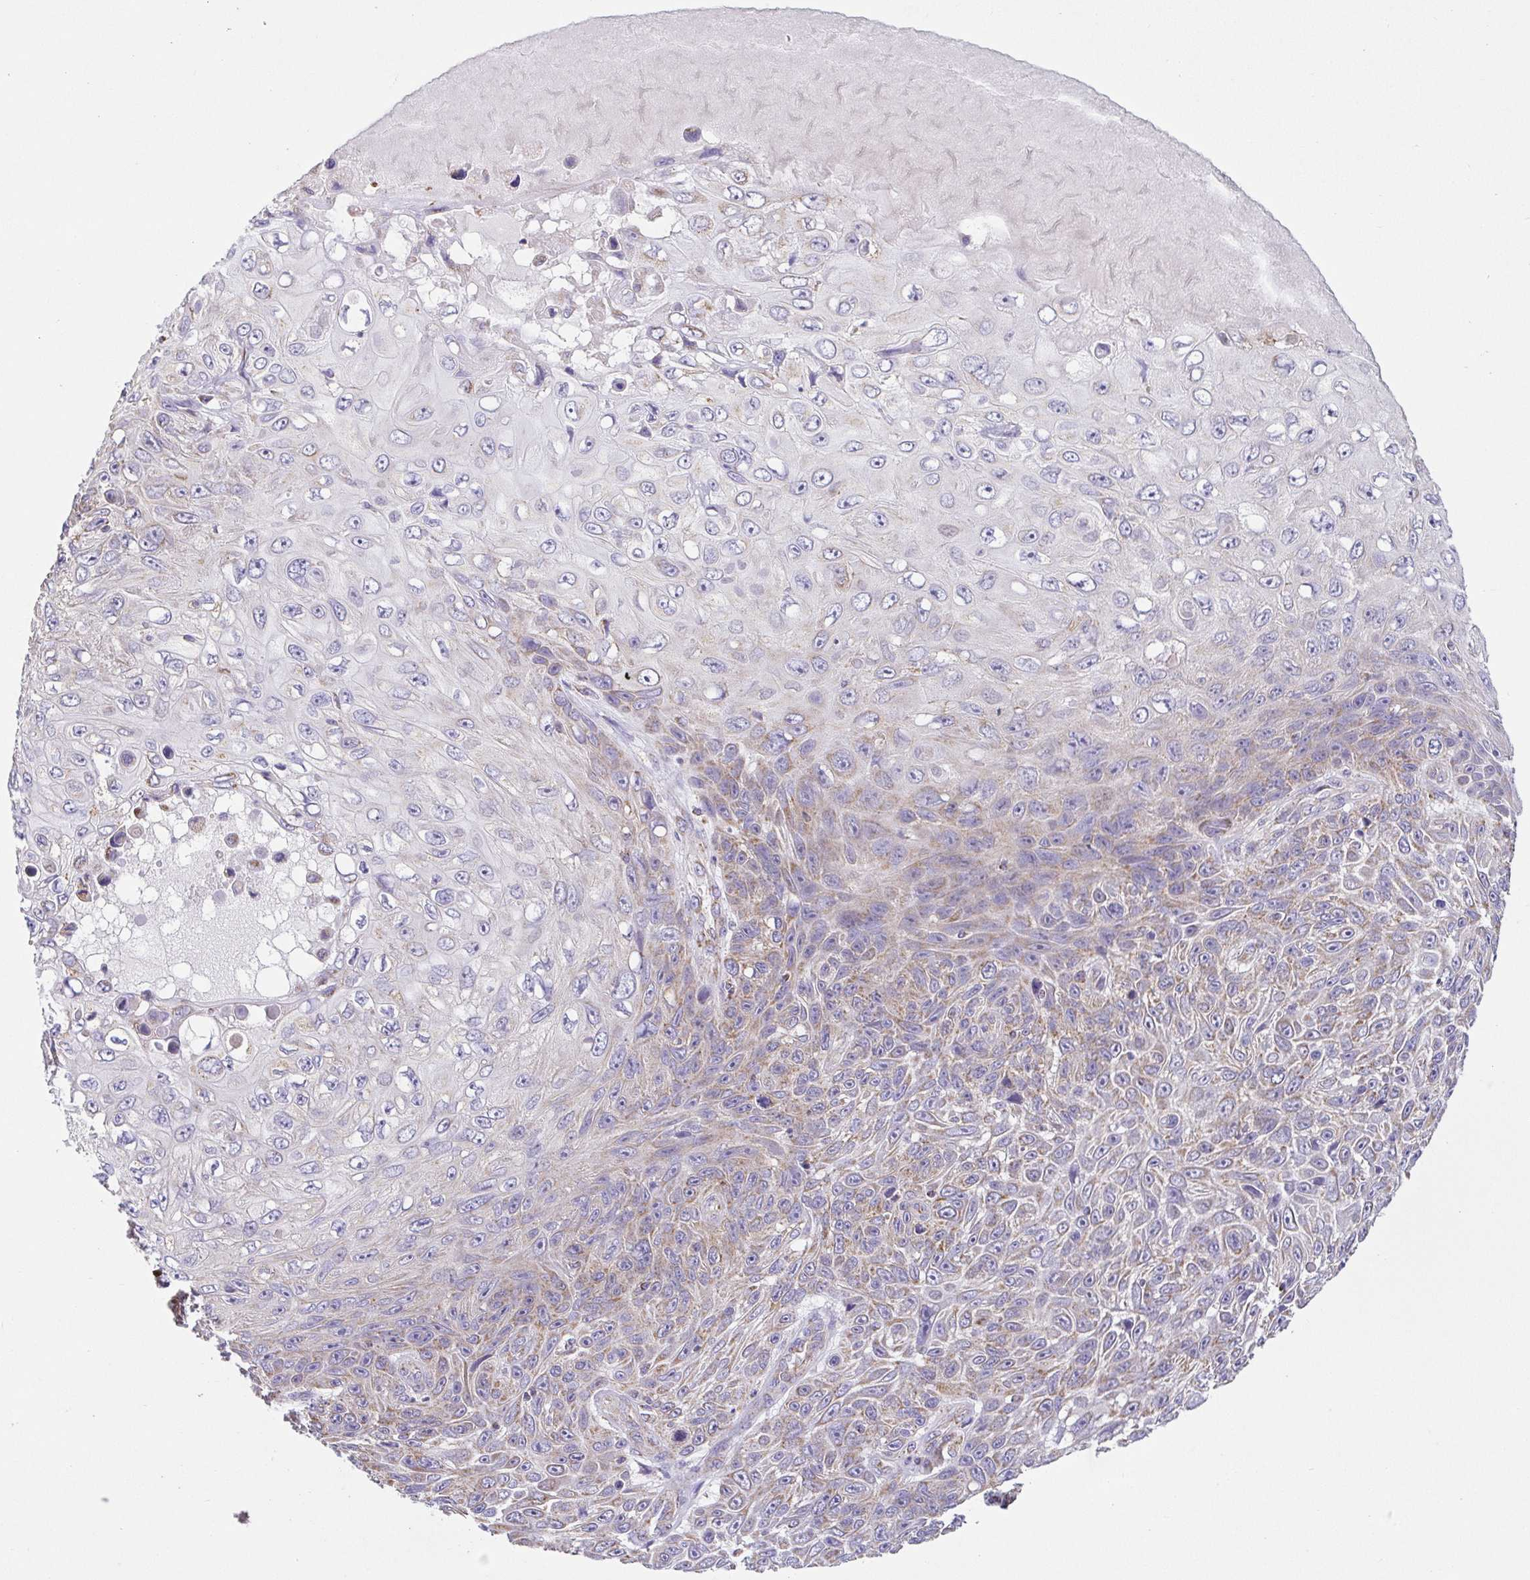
{"staining": {"intensity": "weak", "quantity": "25%-75%", "location": "cytoplasmic/membranous"}, "tissue": "skin cancer", "cell_type": "Tumor cells", "image_type": "cancer", "snomed": [{"axis": "morphology", "description": "Squamous cell carcinoma, NOS"}, {"axis": "topography", "description": "Skin"}], "caption": "Squamous cell carcinoma (skin) stained with immunohistochemistry demonstrates weak cytoplasmic/membranous expression in approximately 25%-75% of tumor cells. The staining was performed using DAB (3,3'-diaminobenzidine) to visualize the protein expression in brown, while the nuclei were stained in blue with hematoxylin (Magnification: 20x).", "gene": "GINM1", "patient": {"sex": "male", "age": 82}}